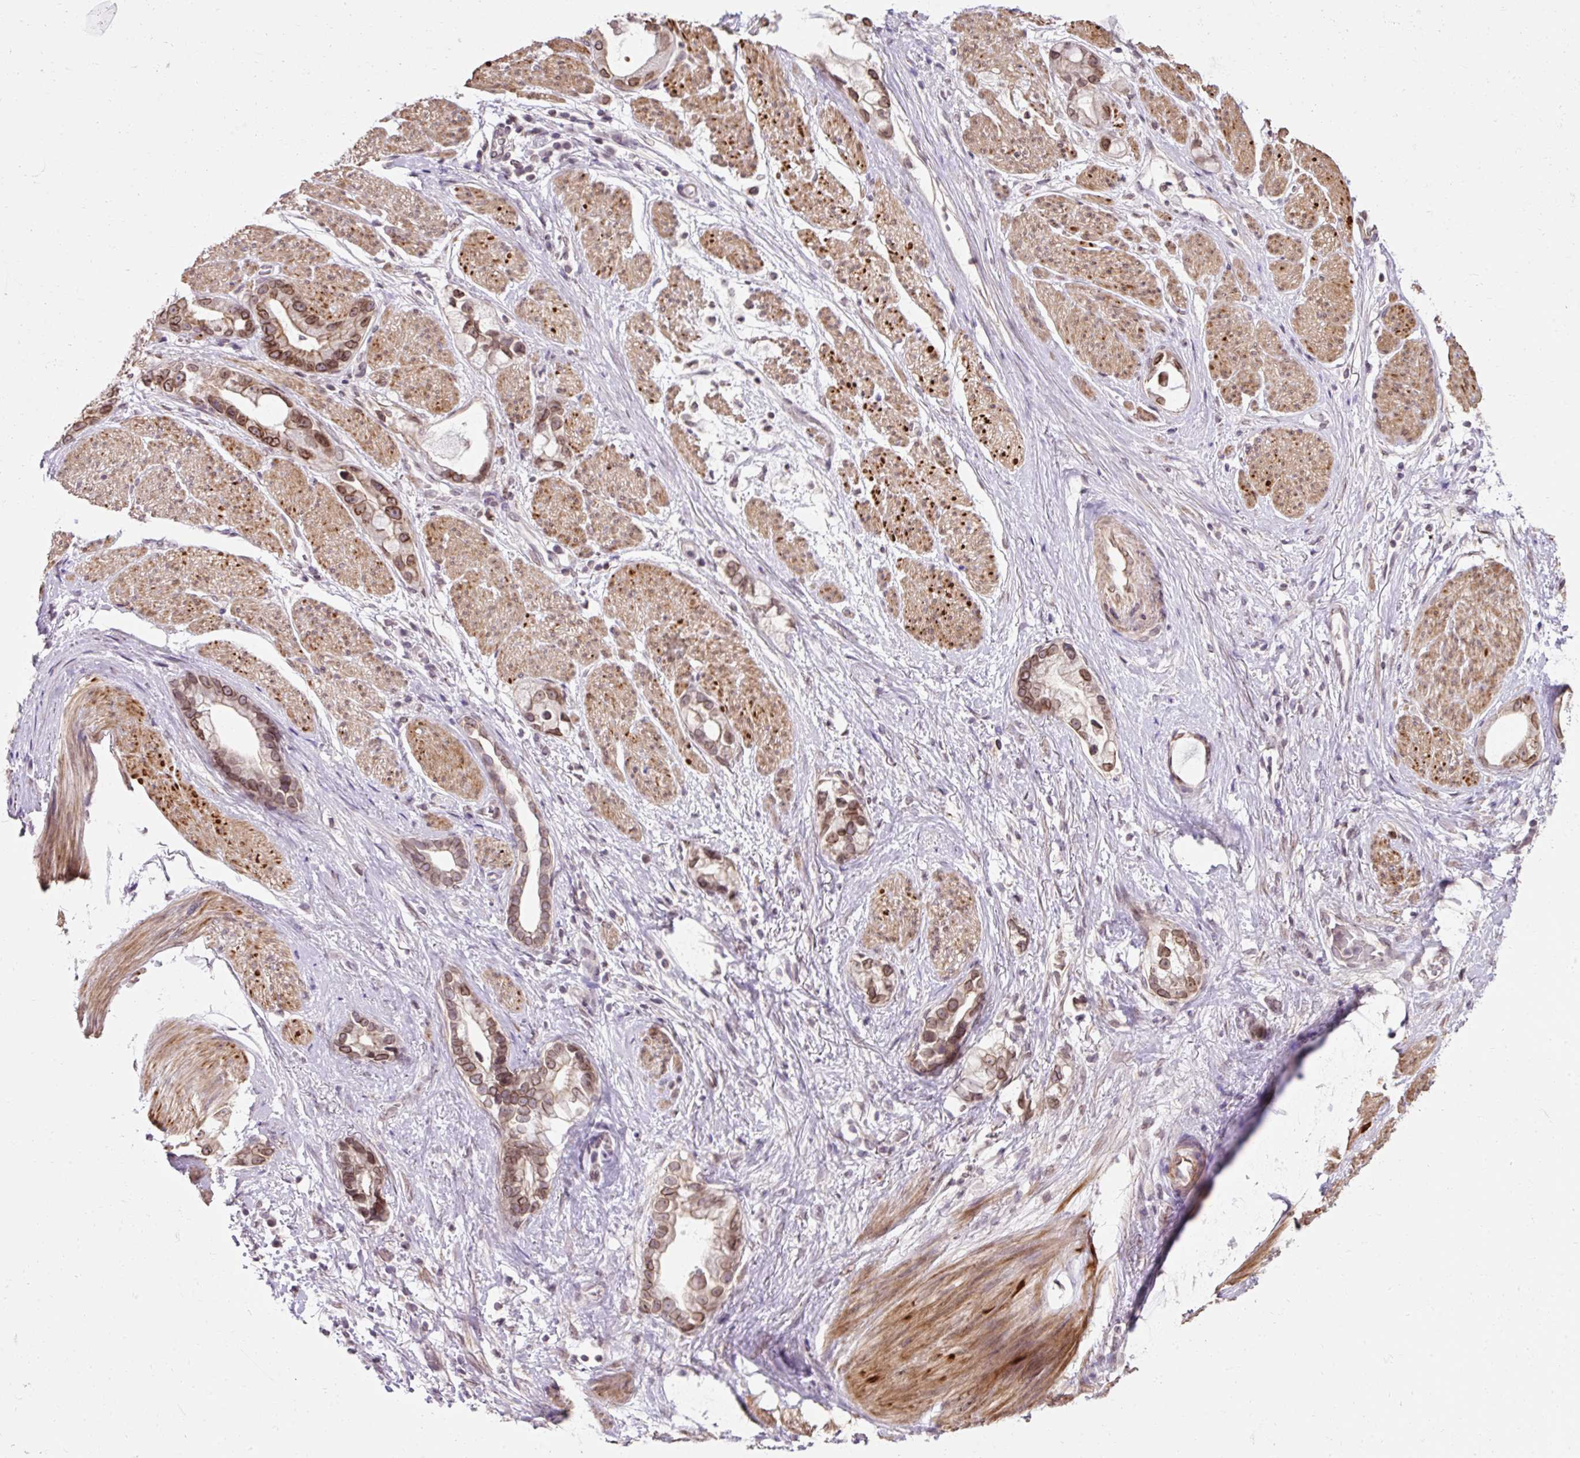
{"staining": {"intensity": "moderate", "quantity": ">75%", "location": "cytoplasmic/membranous,nuclear"}, "tissue": "stomach cancer", "cell_type": "Tumor cells", "image_type": "cancer", "snomed": [{"axis": "morphology", "description": "Adenocarcinoma, NOS"}, {"axis": "topography", "description": "Stomach"}], "caption": "Brown immunohistochemical staining in stomach adenocarcinoma exhibits moderate cytoplasmic/membranous and nuclear expression in approximately >75% of tumor cells.", "gene": "ZNF610", "patient": {"sex": "male", "age": 55}}